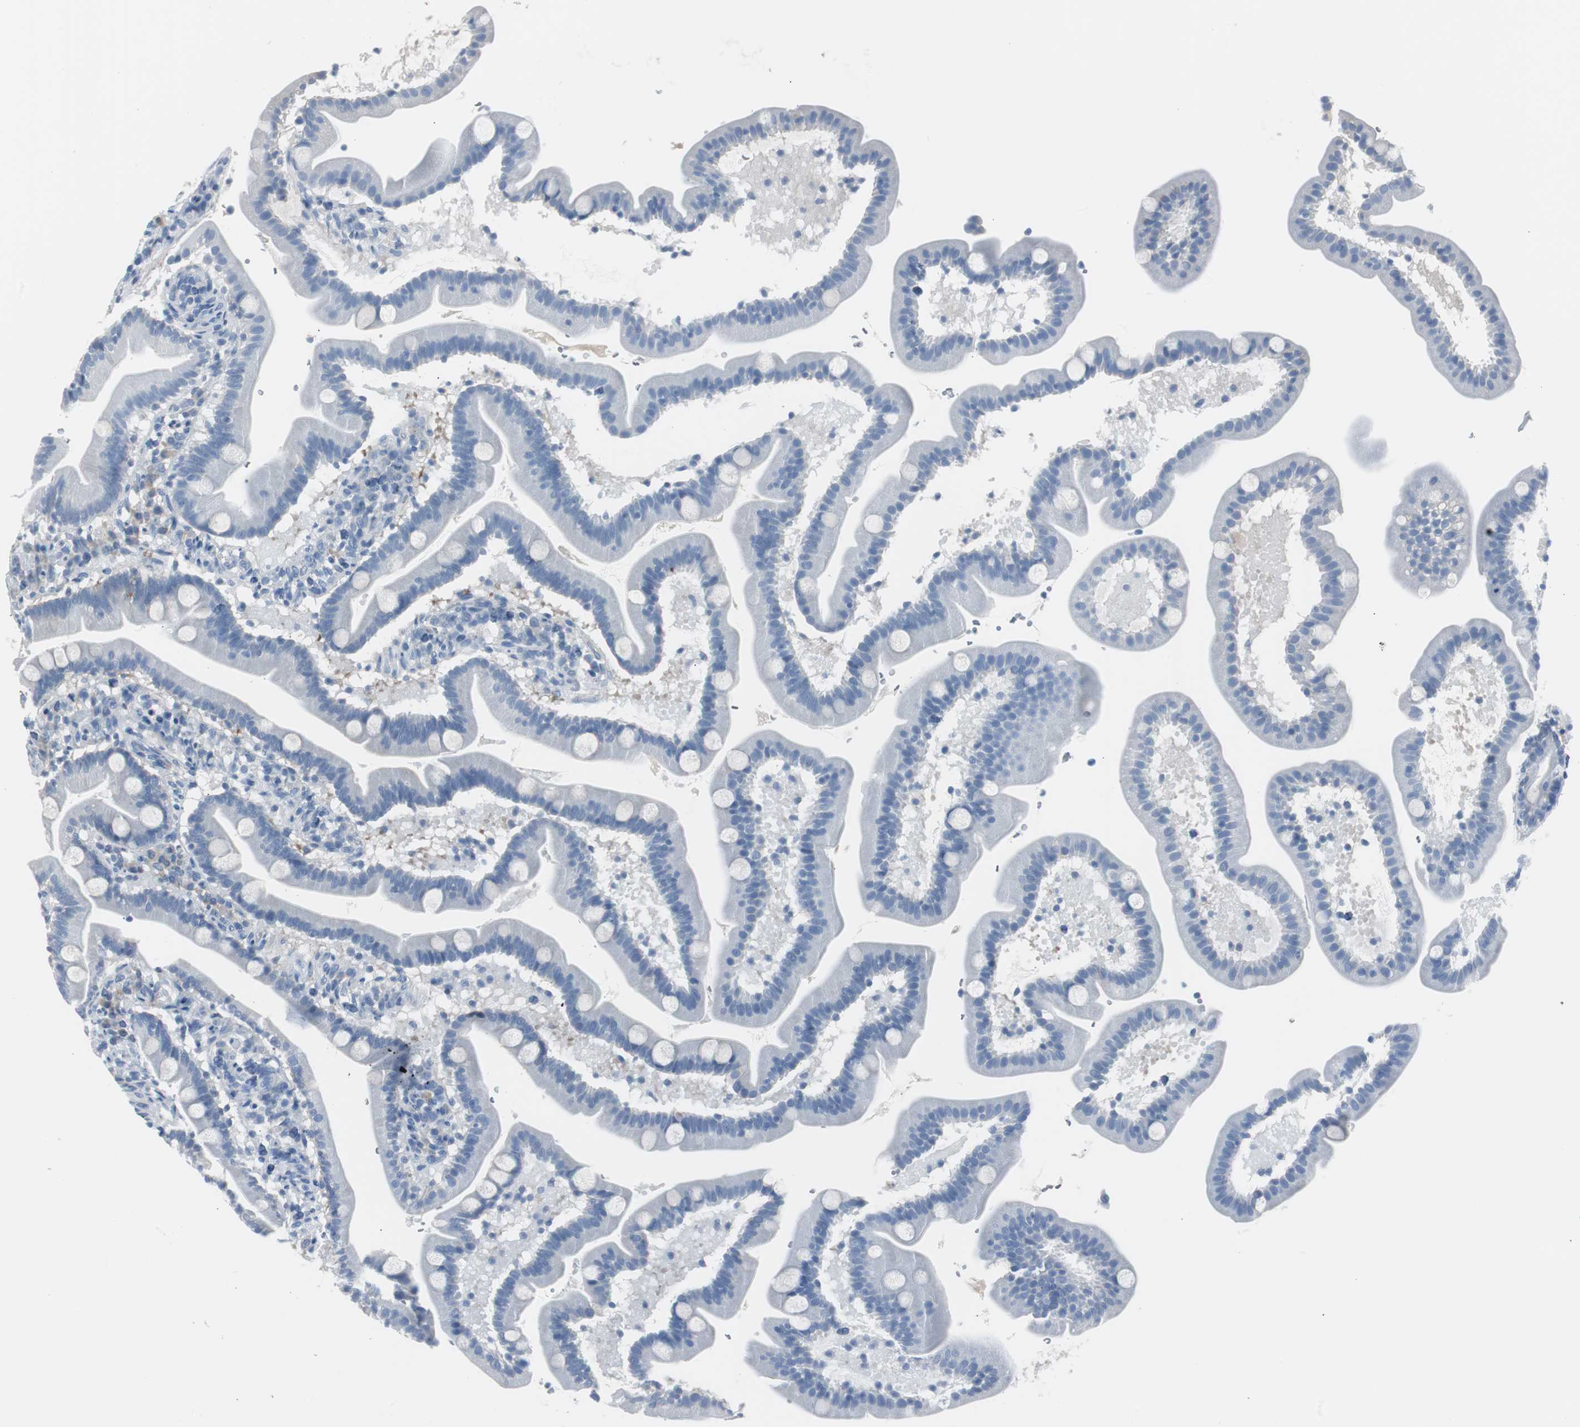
{"staining": {"intensity": "negative", "quantity": "none", "location": "none"}, "tissue": "duodenum", "cell_type": "Glandular cells", "image_type": "normal", "snomed": [{"axis": "morphology", "description": "Normal tissue, NOS"}, {"axis": "topography", "description": "Duodenum"}], "caption": "Protein analysis of normal duodenum reveals no significant positivity in glandular cells. (DAB (3,3'-diaminobenzidine) immunohistochemistry with hematoxylin counter stain).", "gene": "SERPINF1", "patient": {"sex": "male", "age": 54}}